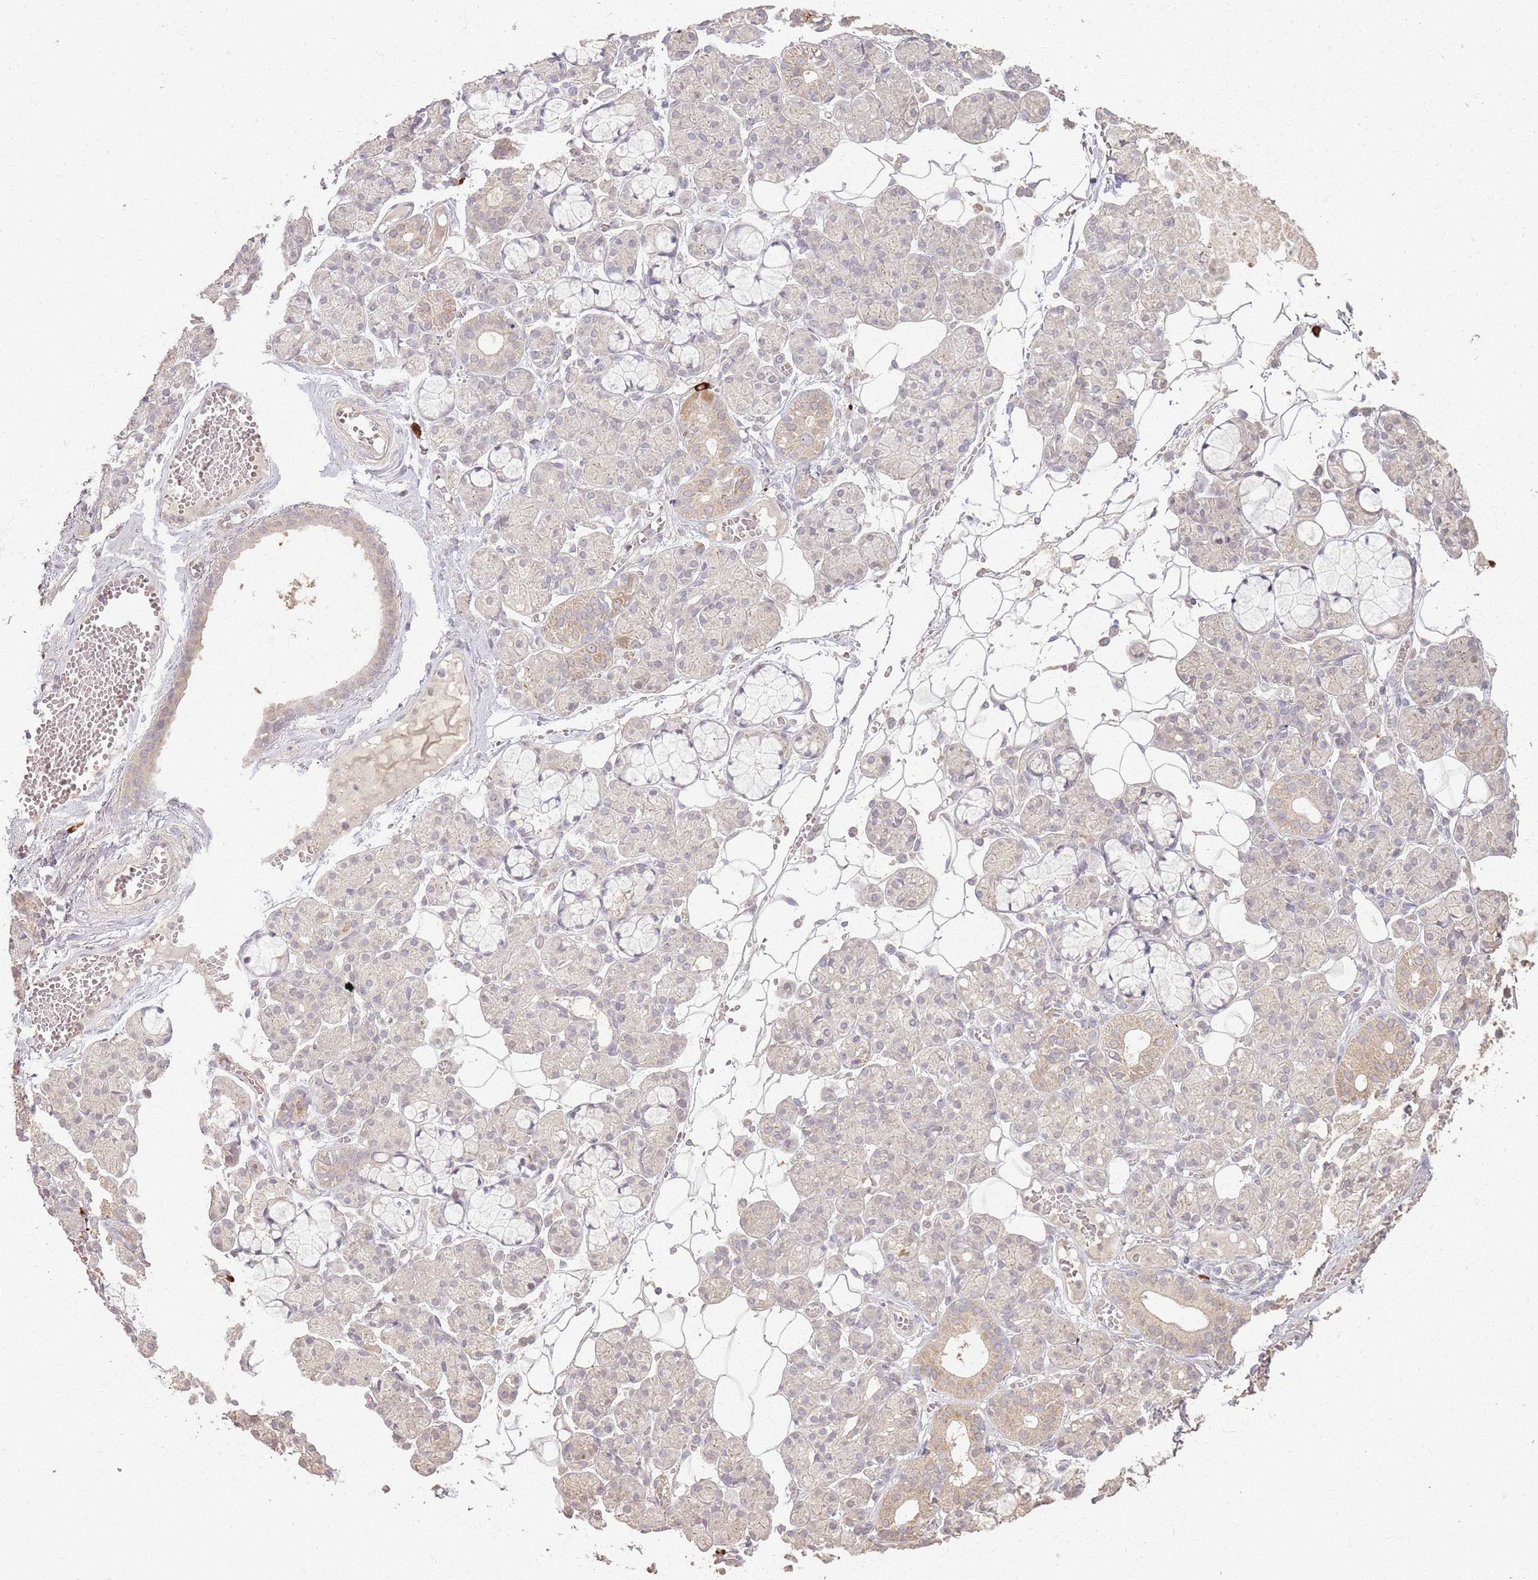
{"staining": {"intensity": "weak", "quantity": "<25%", "location": "cytoplasmic/membranous"}, "tissue": "salivary gland", "cell_type": "Glandular cells", "image_type": "normal", "snomed": [{"axis": "morphology", "description": "Normal tissue, NOS"}, {"axis": "topography", "description": "Salivary gland"}], "caption": "Glandular cells show no significant protein positivity in unremarkable salivary gland. The staining was performed using DAB (3,3'-diaminobenzidine) to visualize the protein expression in brown, while the nuclei were stained in blue with hematoxylin (Magnification: 20x).", "gene": "CCDC168", "patient": {"sex": "male", "age": 63}}